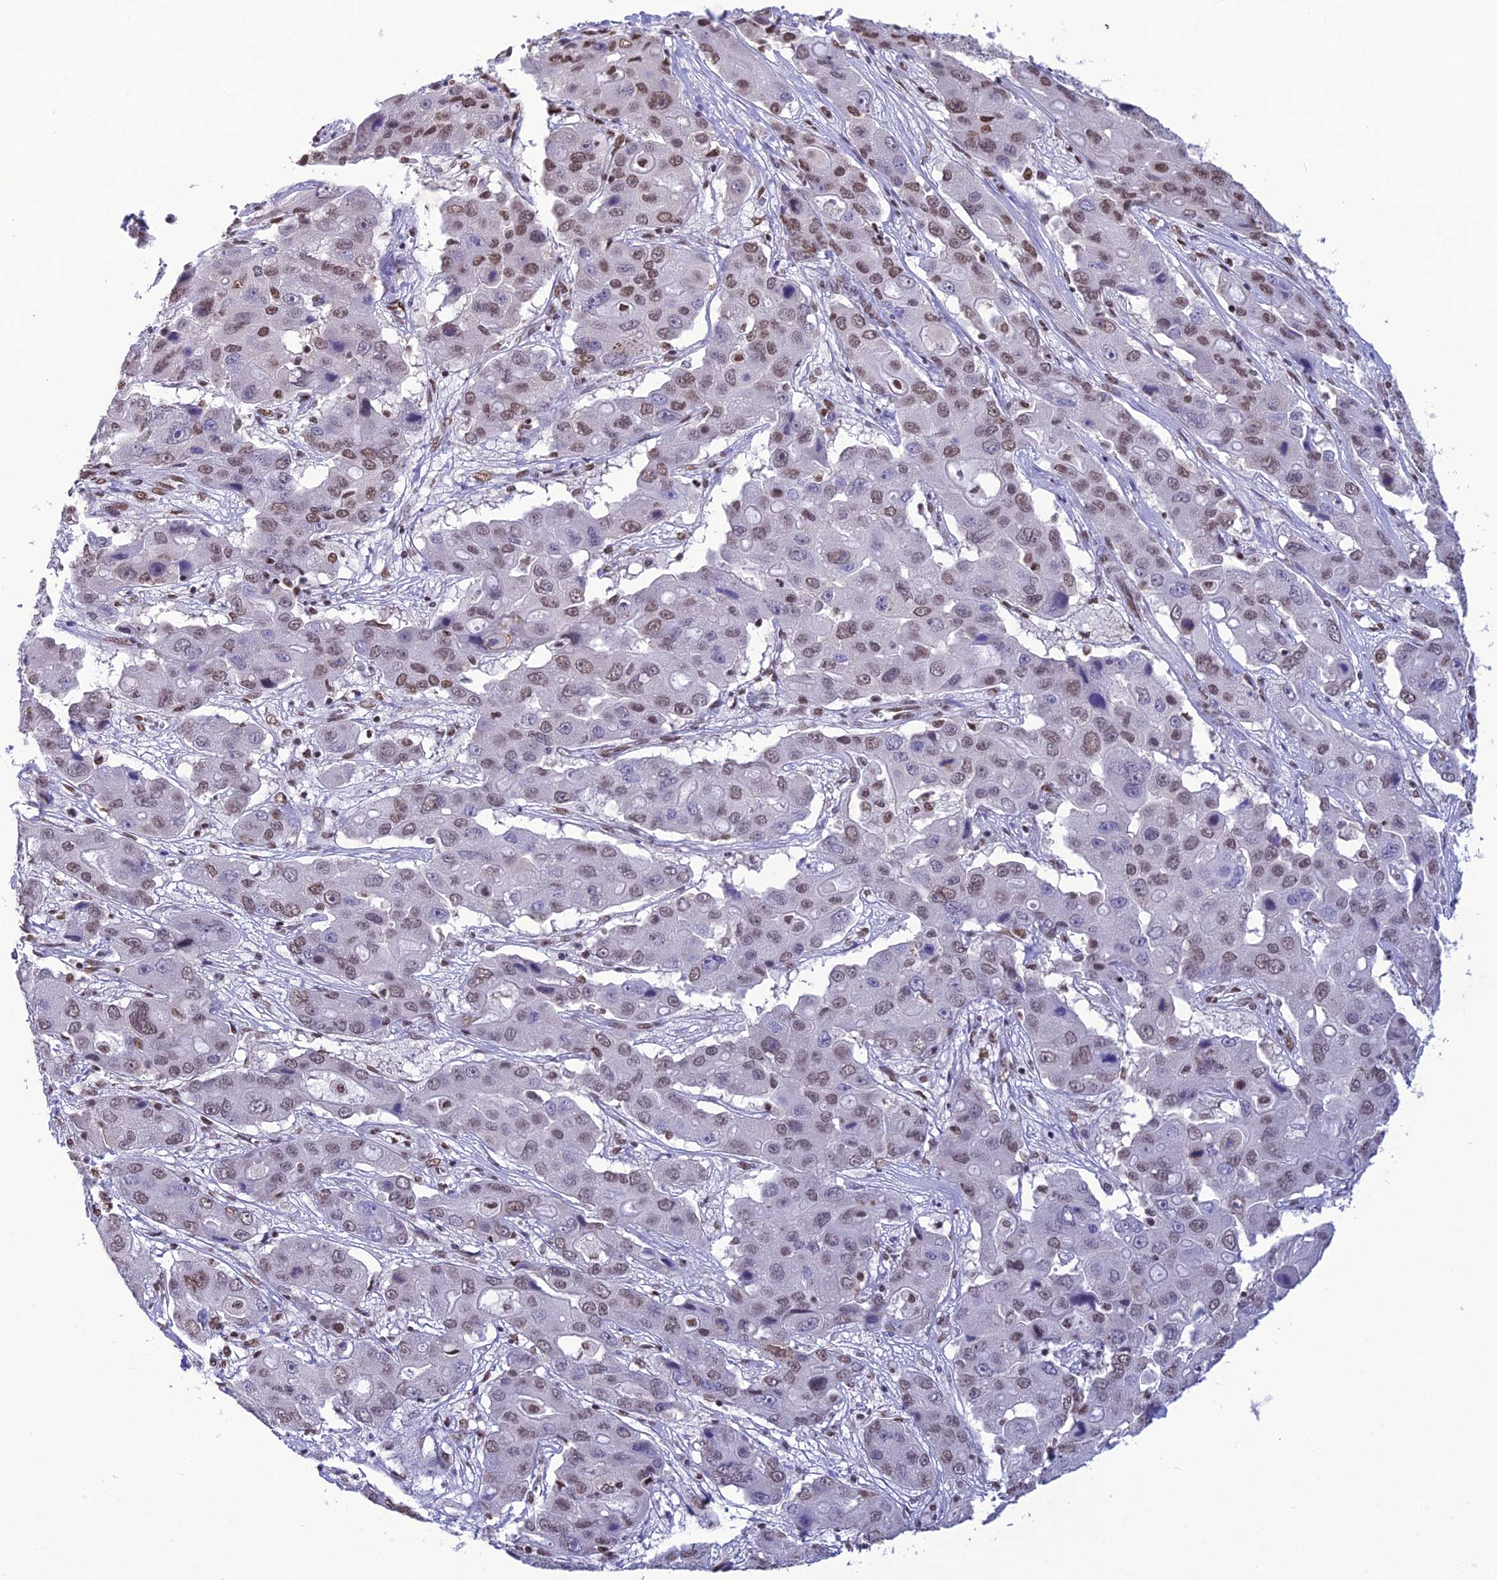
{"staining": {"intensity": "moderate", "quantity": "25%-75%", "location": "nuclear"}, "tissue": "liver cancer", "cell_type": "Tumor cells", "image_type": "cancer", "snomed": [{"axis": "morphology", "description": "Cholangiocarcinoma"}, {"axis": "topography", "description": "Liver"}], "caption": "Liver cancer (cholangiocarcinoma) was stained to show a protein in brown. There is medium levels of moderate nuclear expression in about 25%-75% of tumor cells. (DAB (3,3'-diaminobenzidine) IHC with brightfield microscopy, high magnification).", "gene": "PRAMEF12", "patient": {"sex": "male", "age": 67}}